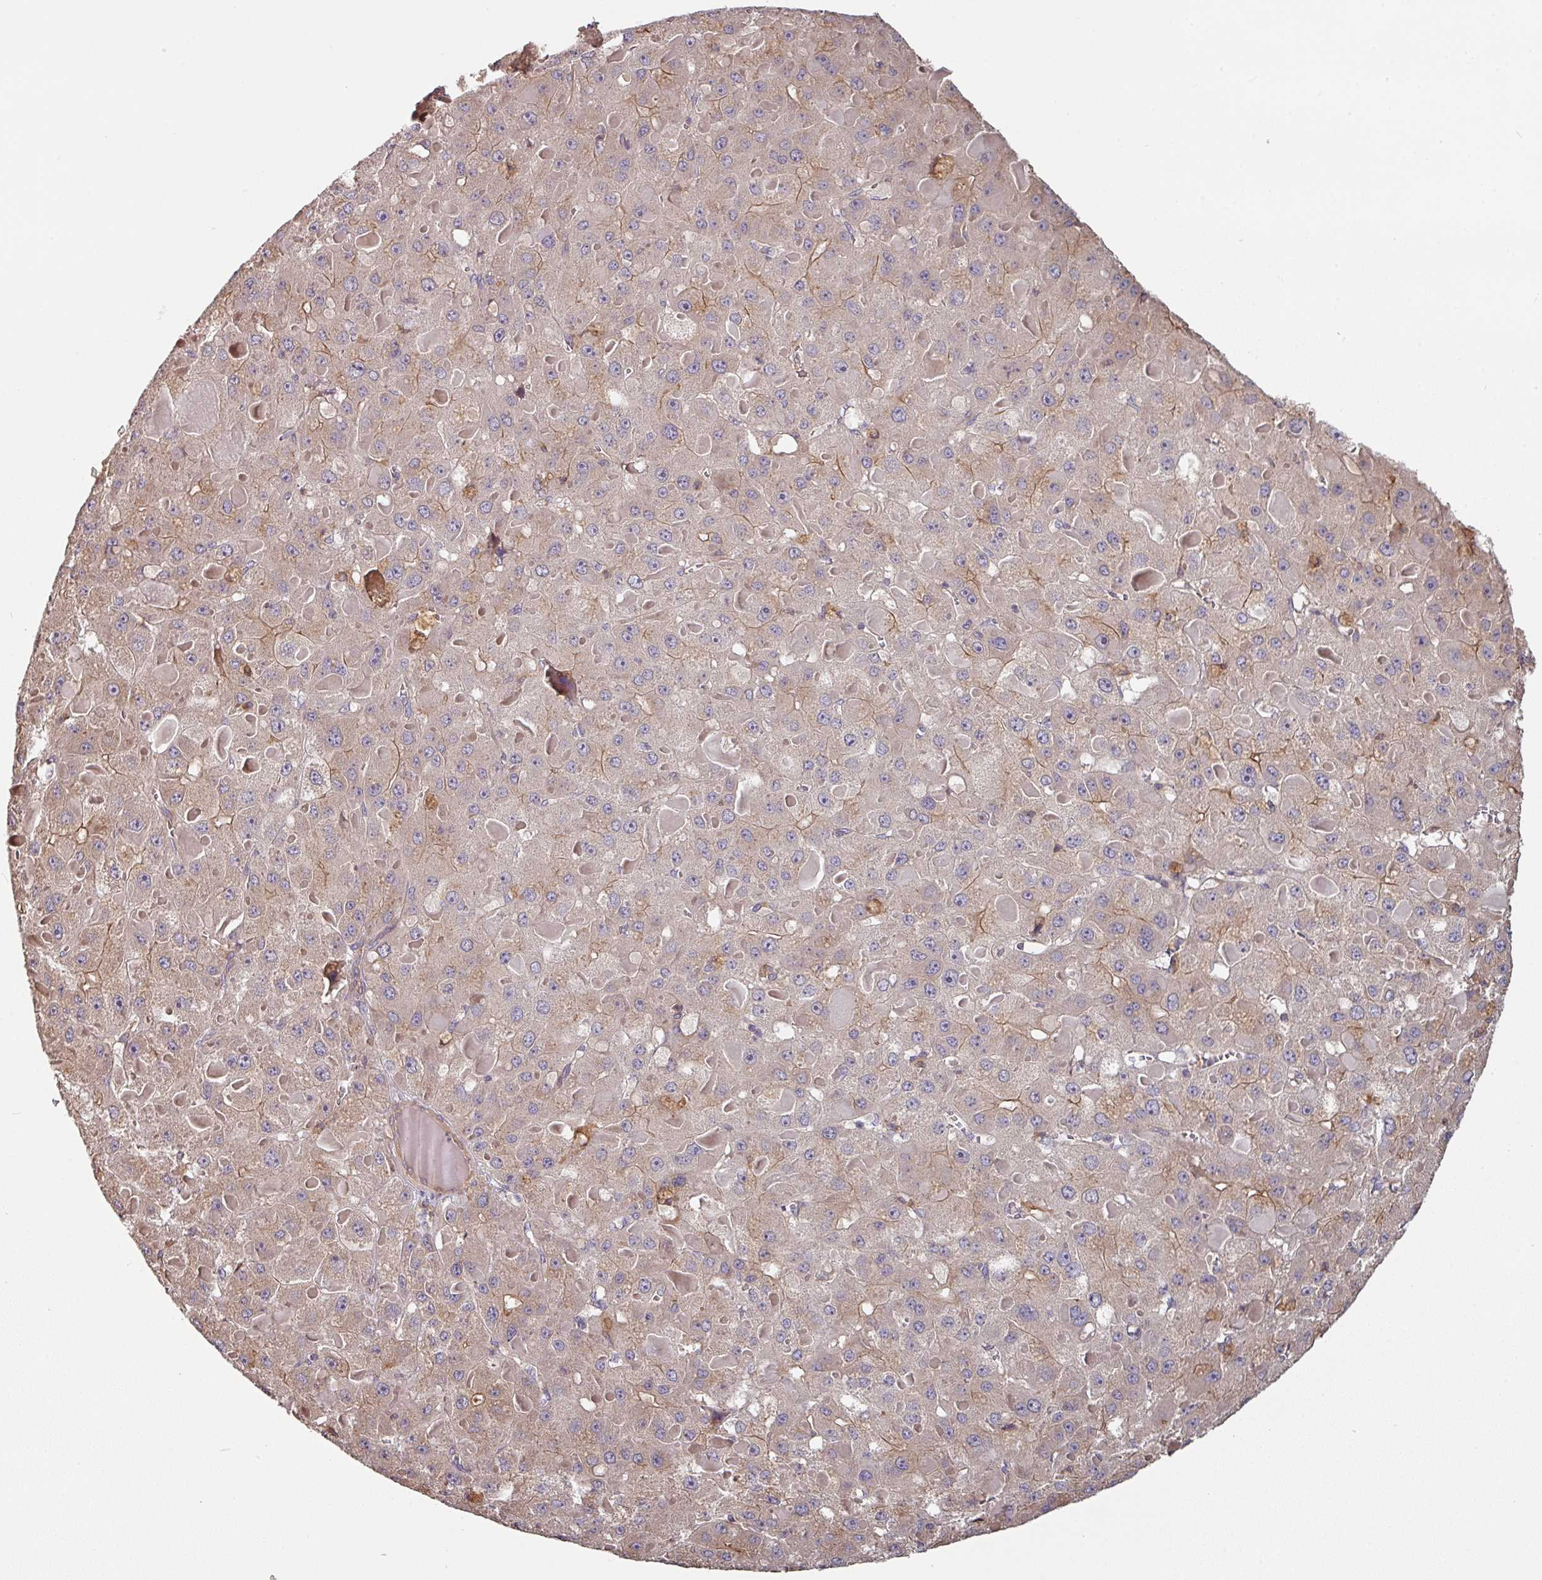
{"staining": {"intensity": "weak", "quantity": ">75%", "location": "cytoplasmic/membranous"}, "tissue": "liver cancer", "cell_type": "Tumor cells", "image_type": "cancer", "snomed": [{"axis": "morphology", "description": "Carcinoma, Hepatocellular, NOS"}, {"axis": "topography", "description": "Liver"}], "caption": "Protein staining of liver cancer (hepatocellular carcinoma) tissue shows weak cytoplasmic/membranous staining in approximately >75% of tumor cells.", "gene": "SIK1", "patient": {"sex": "female", "age": 73}}